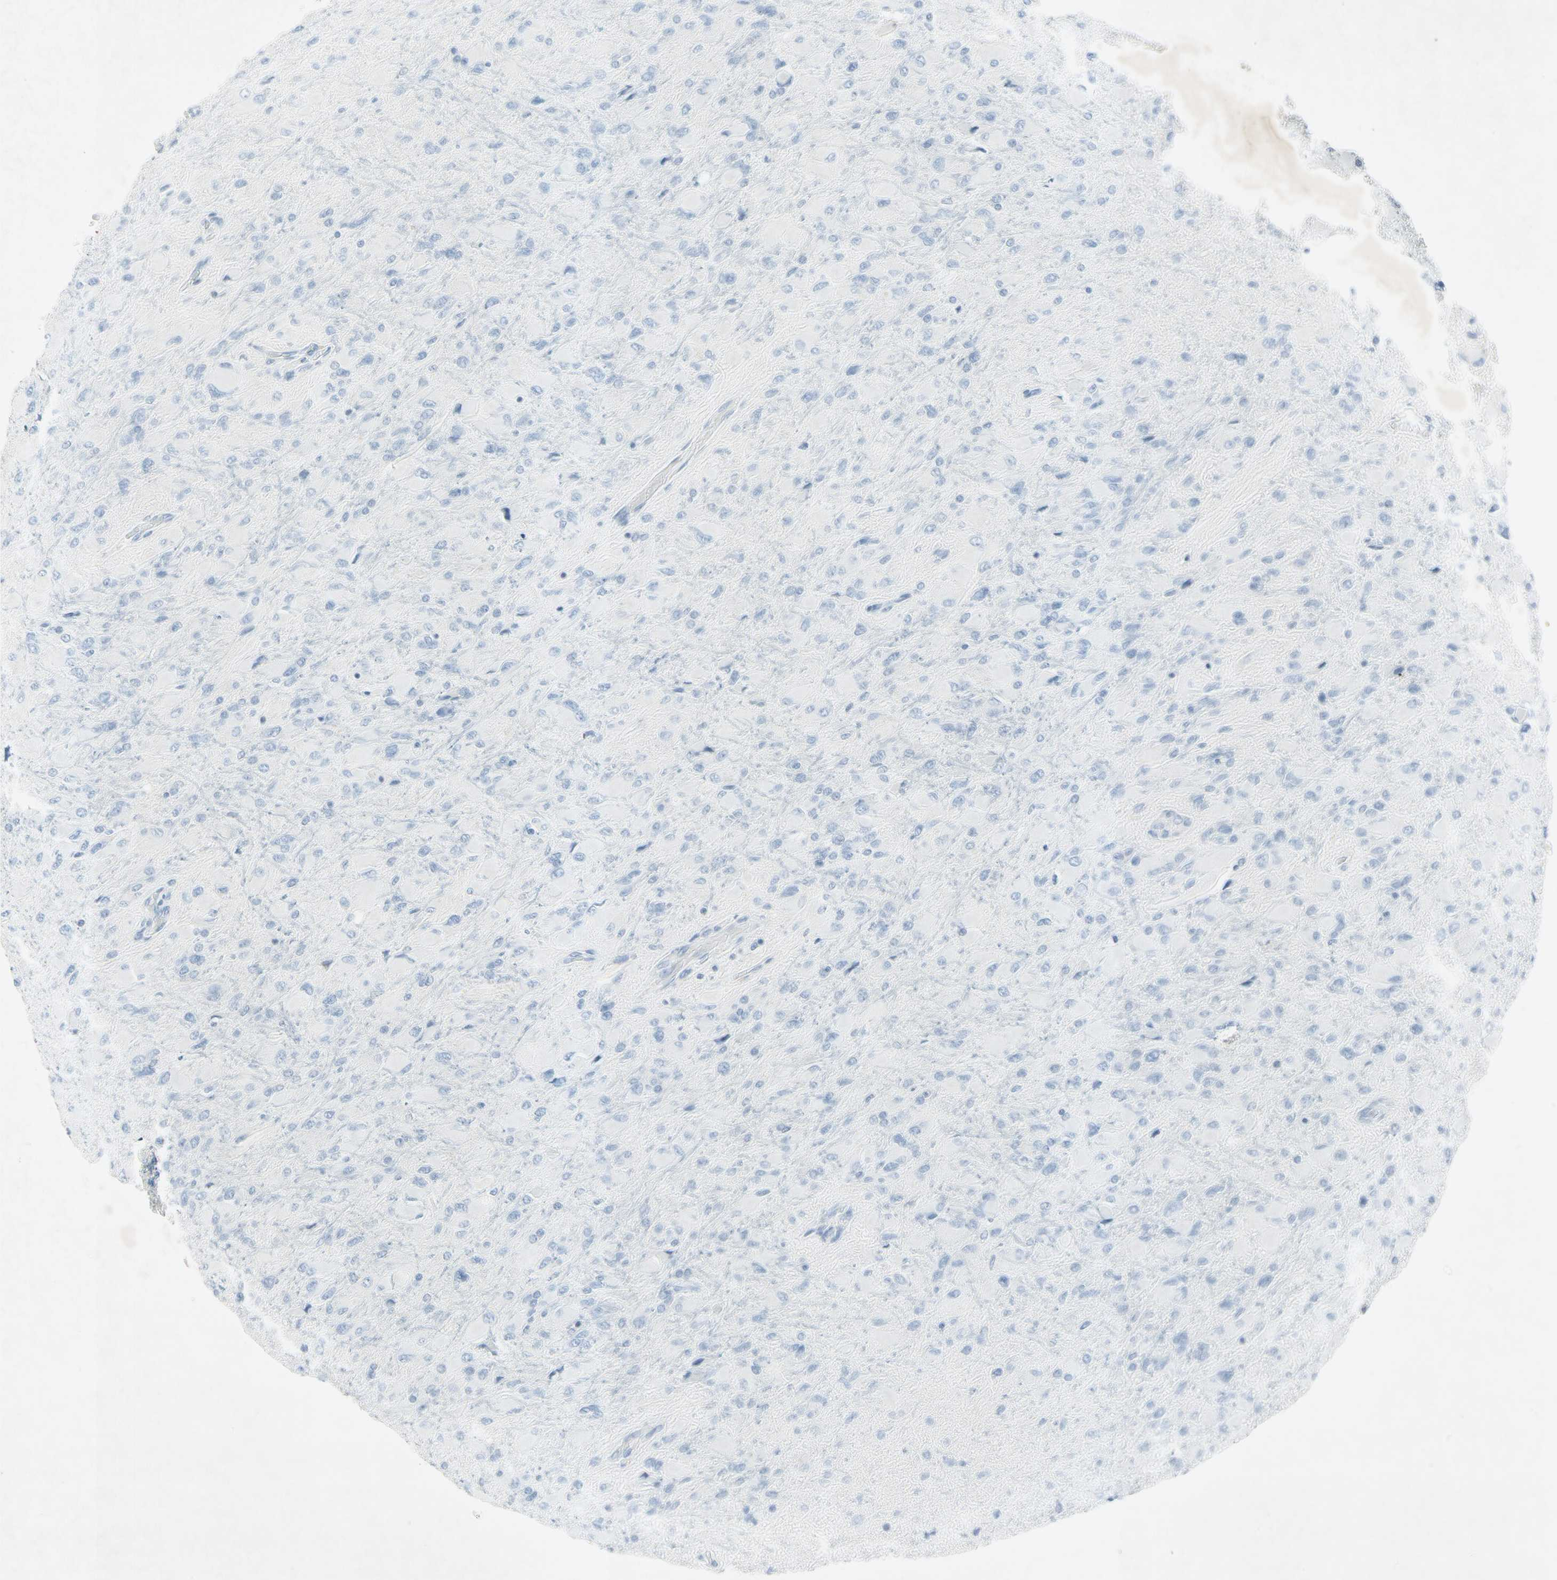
{"staining": {"intensity": "negative", "quantity": "none", "location": "none"}, "tissue": "glioma", "cell_type": "Tumor cells", "image_type": "cancer", "snomed": [{"axis": "morphology", "description": "Glioma, malignant, High grade"}, {"axis": "topography", "description": "Cerebral cortex"}], "caption": "Tumor cells are negative for protein expression in human glioma.", "gene": "TEK", "patient": {"sex": "female", "age": 36}}